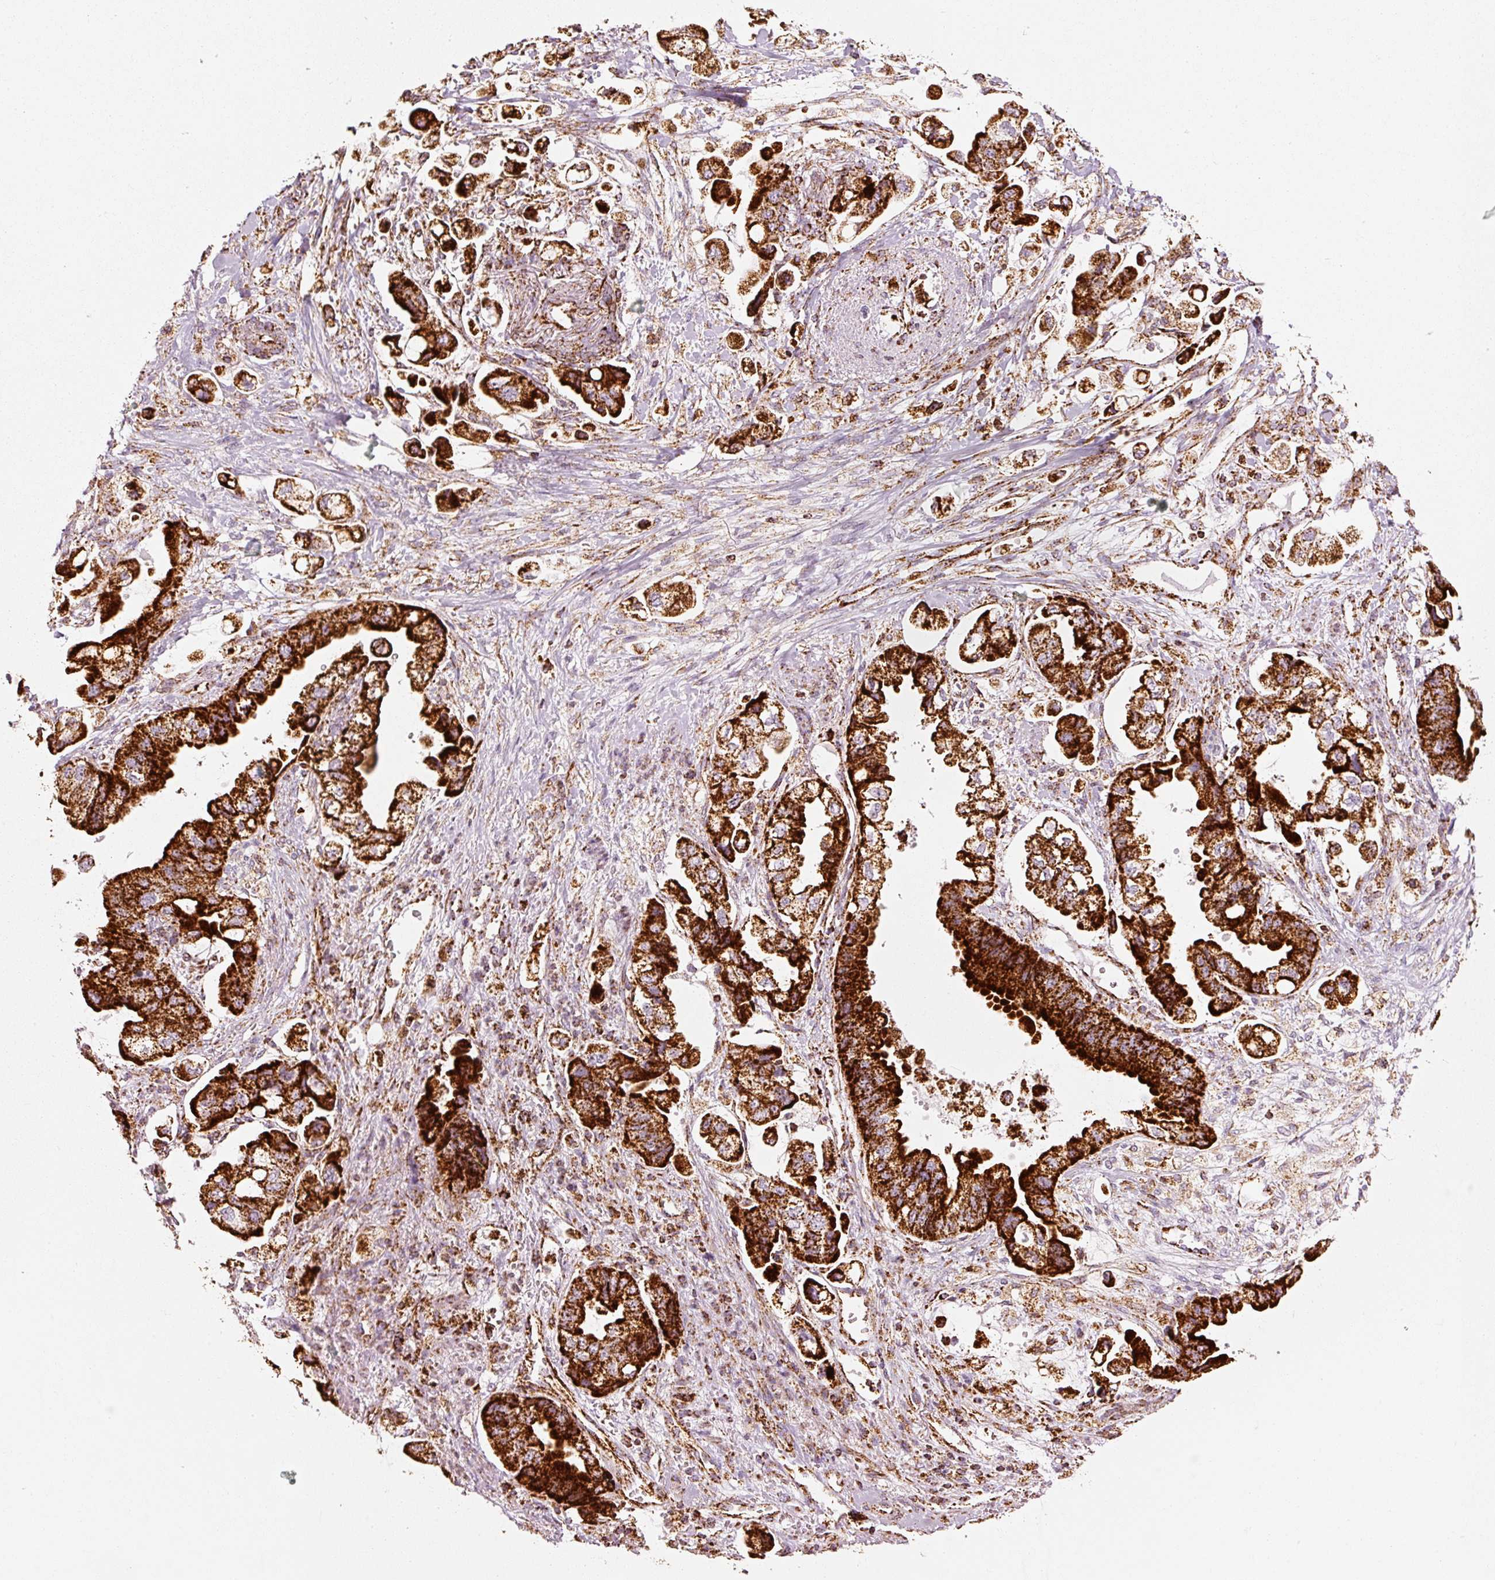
{"staining": {"intensity": "strong", "quantity": ">75%", "location": "cytoplasmic/membranous"}, "tissue": "stomach cancer", "cell_type": "Tumor cells", "image_type": "cancer", "snomed": [{"axis": "morphology", "description": "Adenocarcinoma, NOS"}, {"axis": "topography", "description": "Stomach"}], "caption": "This histopathology image shows immunohistochemistry staining of human stomach adenocarcinoma, with high strong cytoplasmic/membranous staining in approximately >75% of tumor cells.", "gene": "UQCRC1", "patient": {"sex": "male", "age": 62}}